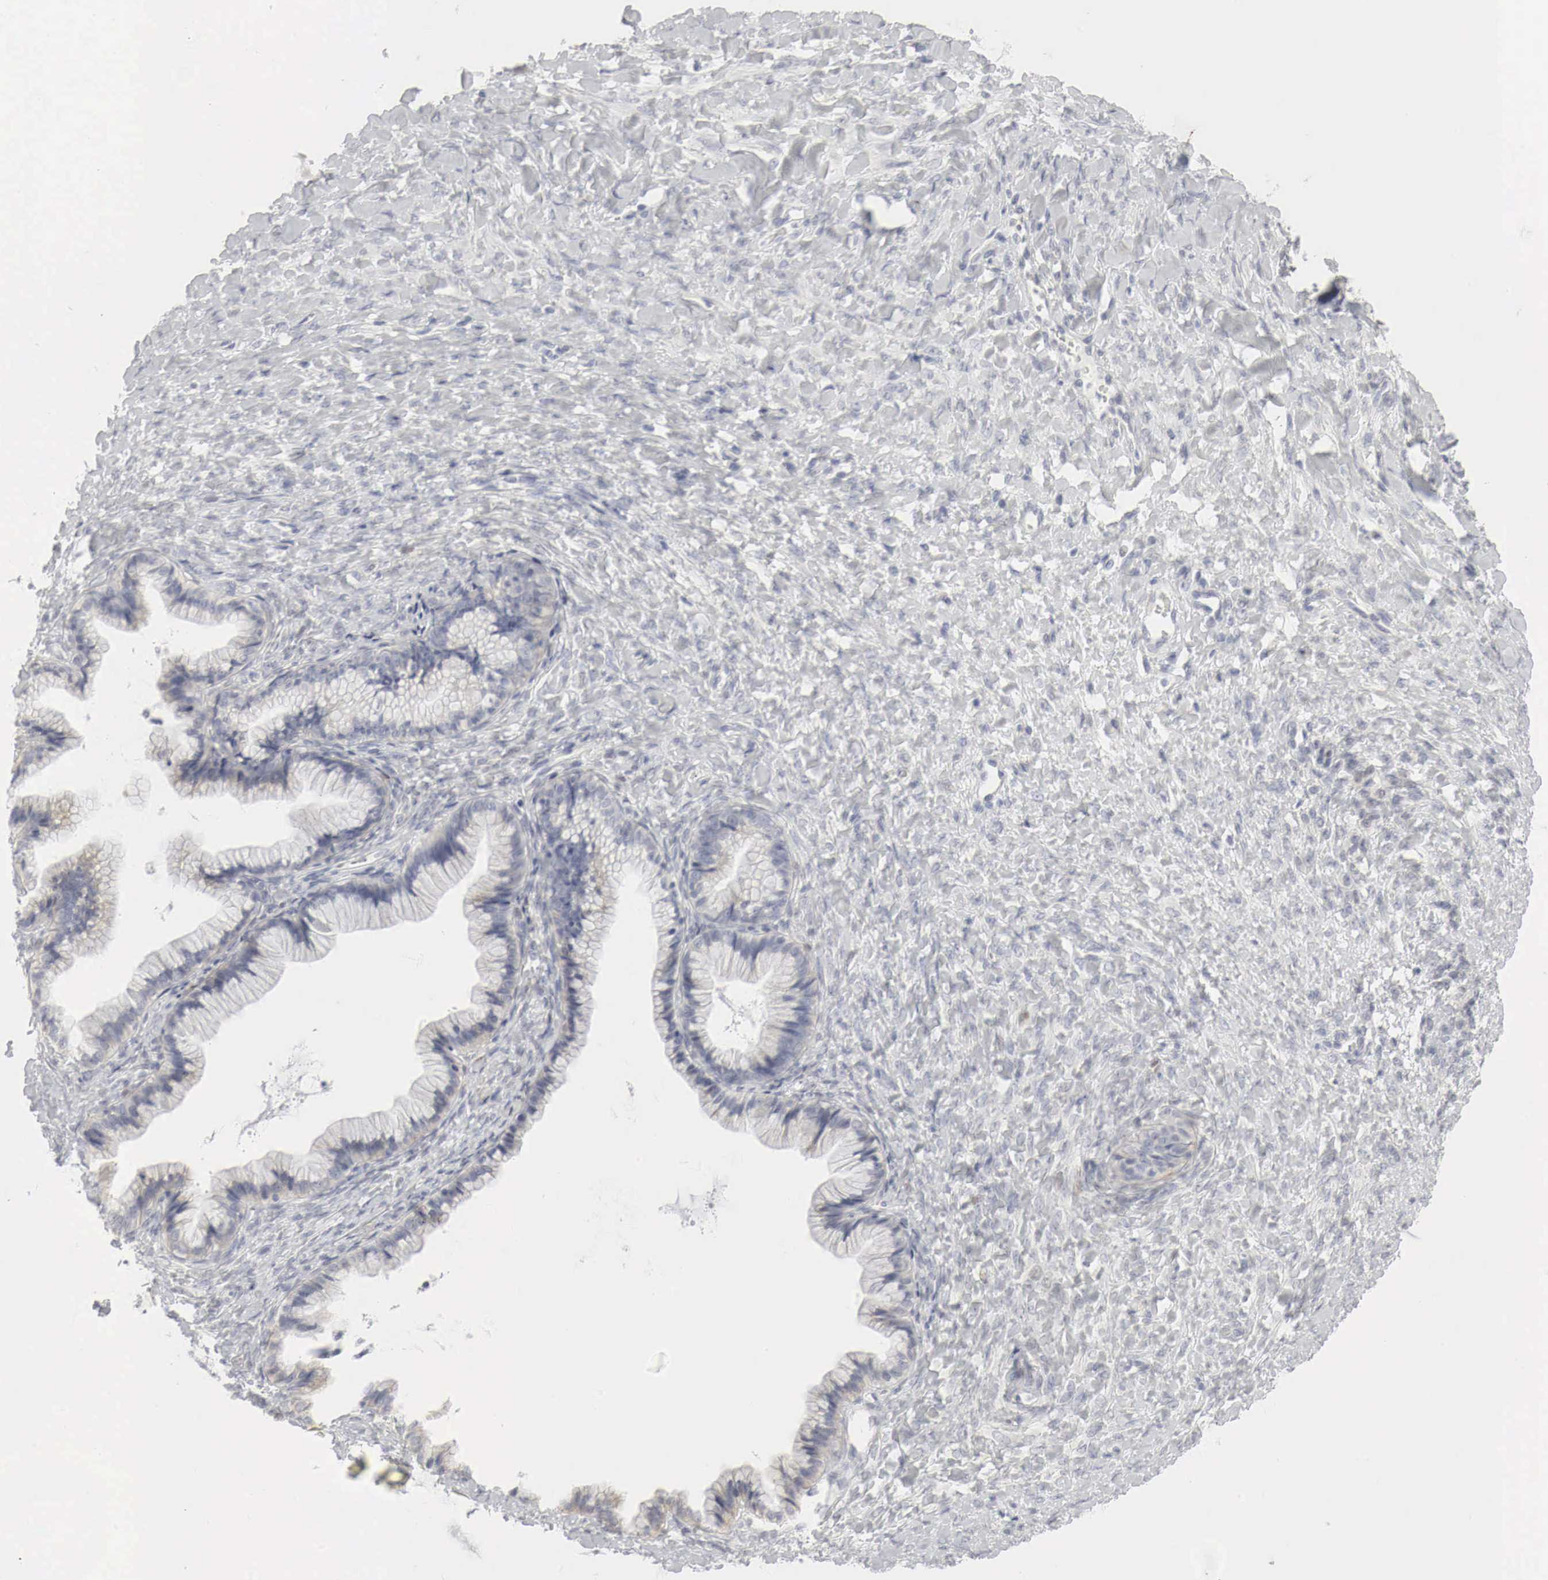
{"staining": {"intensity": "weak", "quantity": "<25%", "location": "nuclear"}, "tissue": "ovarian cancer", "cell_type": "Tumor cells", "image_type": "cancer", "snomed": [{"axis": "morphology", "description": "Cystadenocarcinoma, mucinous, NOS"}, {"axis": "topography", "description": "Ovary"}], "caption": "Image shows no protein expression in tumor cells of ovarian cancer (mucinous cystadenocarcinoma) tissue.", "gene": "TP63", "patient": {"sex": "female", "age": 41}}